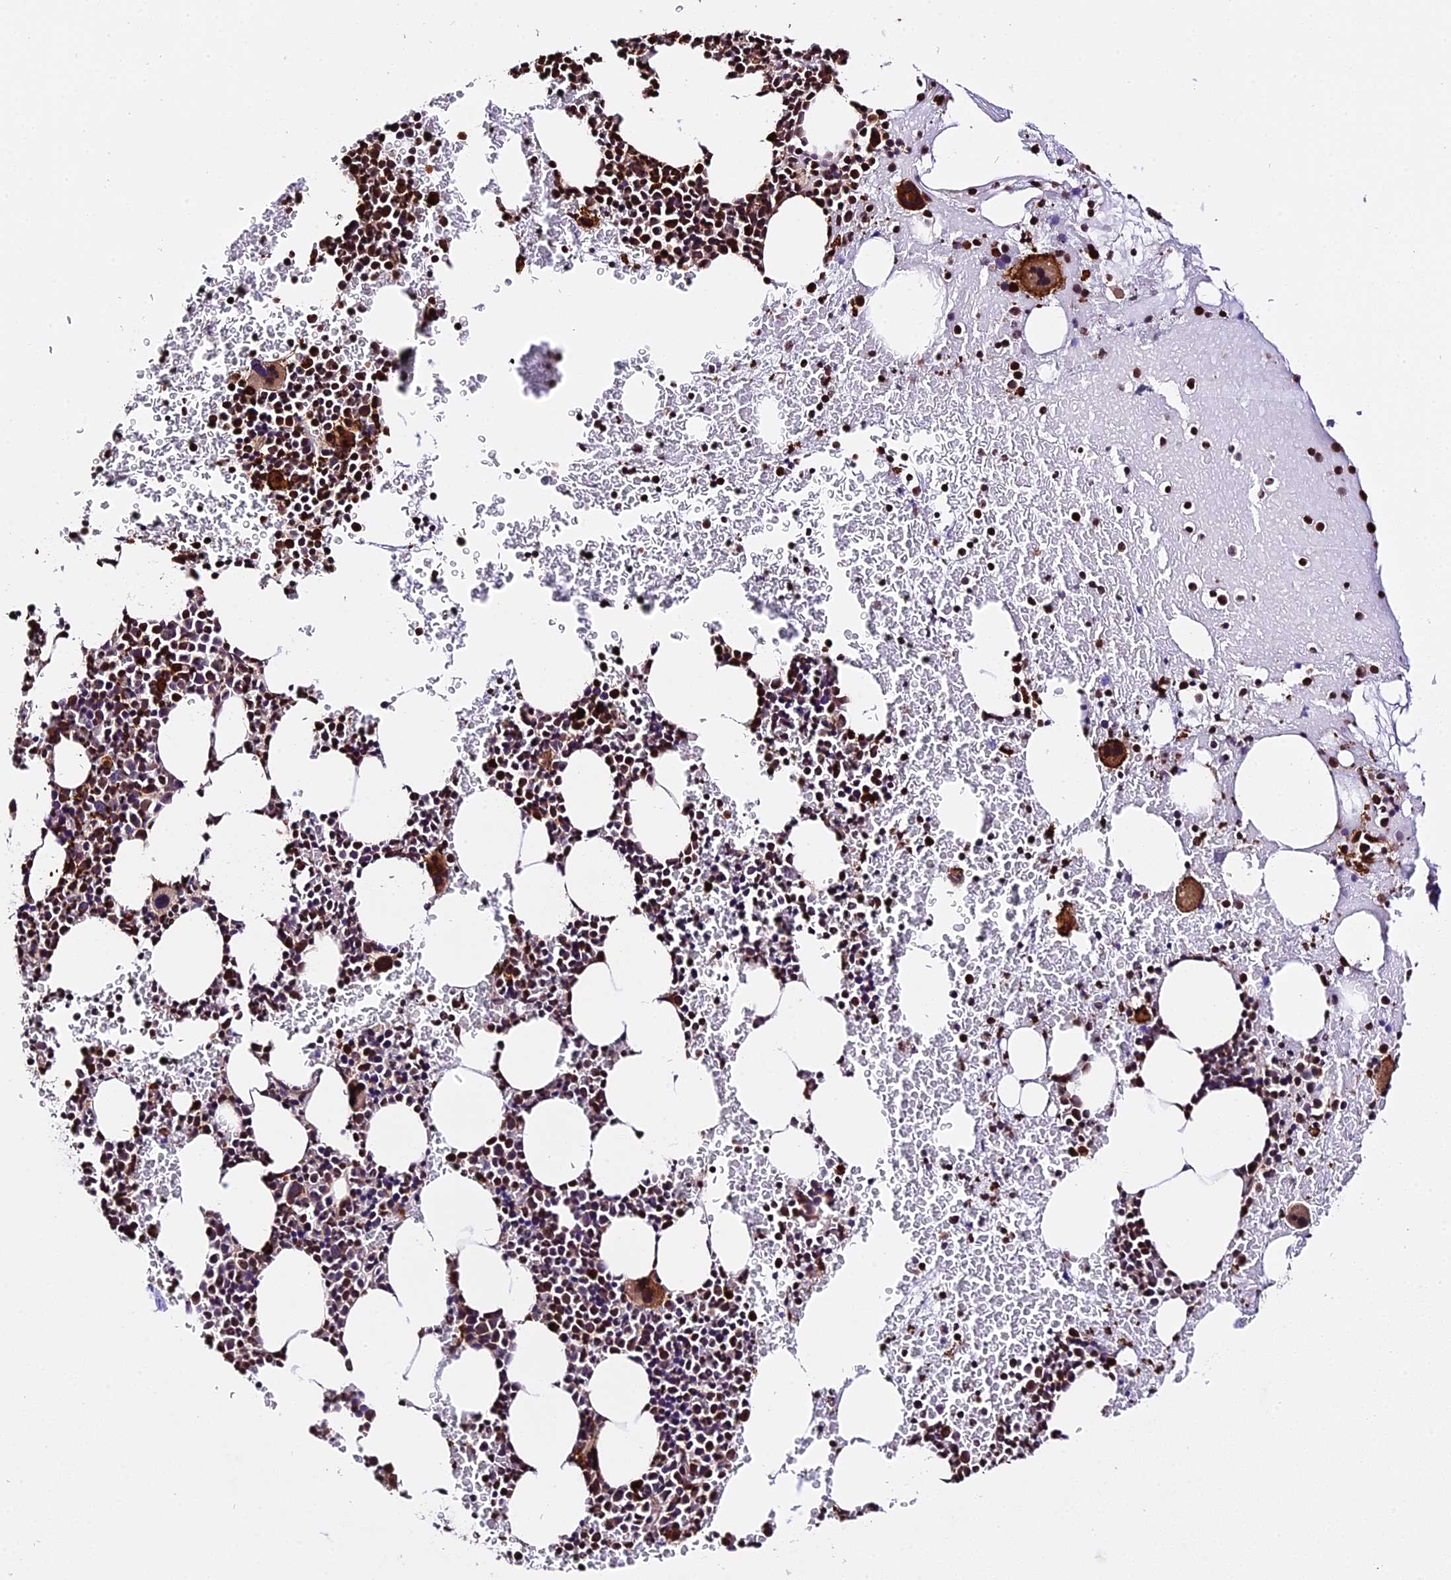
{"staining": {"intensity": "strong", "quantity": "25%-75%", "location": "cytoplasmic/membranous,nuclear"}, "tissue": "bone marrow", "cell_type": "Hematopoietic cells", "image_type": "normal", "snomed": [{"axis": "morphology", "description": "Normal tissue, NOS"}, {"axis": "topography", "description": "Bone marrow"}], "caption": "DAB immunohistochemical staining of normal bone marrow exhibits strong cytoplasmic/membranous,nuclear protein expression in approximately 25%-75% of hematopoietic cells.", "gene": "HERPUD1", "patient": {"sex": "female", "age": 83}}